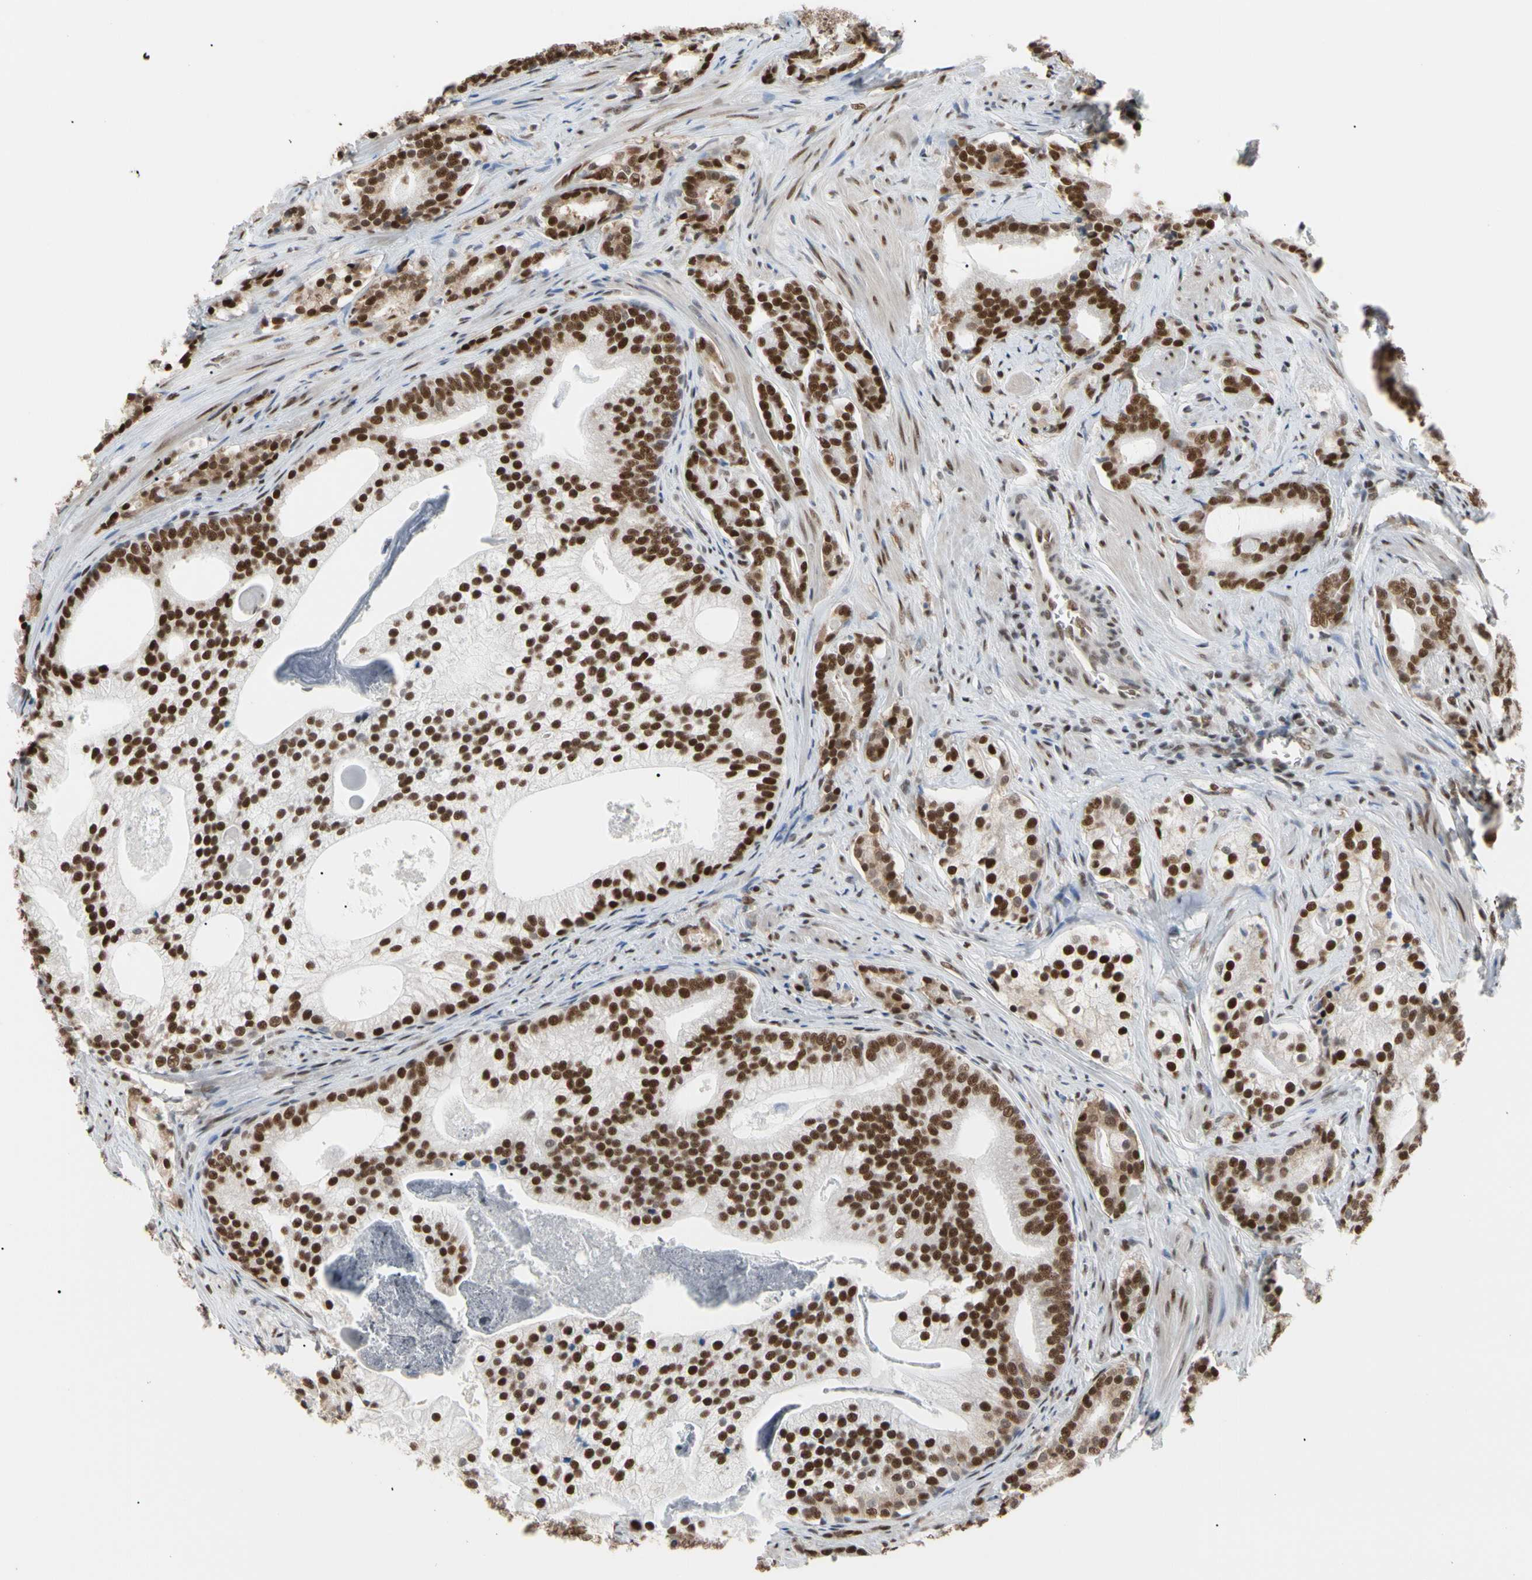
{"staining": {"intensity": "strong", "quantity": ">75%", "location": "nuclear"}, "tissue": "prostate cancer", "cell_type": "Tumor cells", "image_type": "cancer", "snomed": [{"axis": "morphology", "description": "Adenocarcinoma, Low grade"}, {"axis": "topography", "description": "Prostate"}], "caption": "Tumor cells display high levels of strong nuclear positivity in about >75% of cells in human low-grade adenocarcinoma (prostate).", "gene": "FAM98B", "patient": {"sex": "male", "age": 58}}